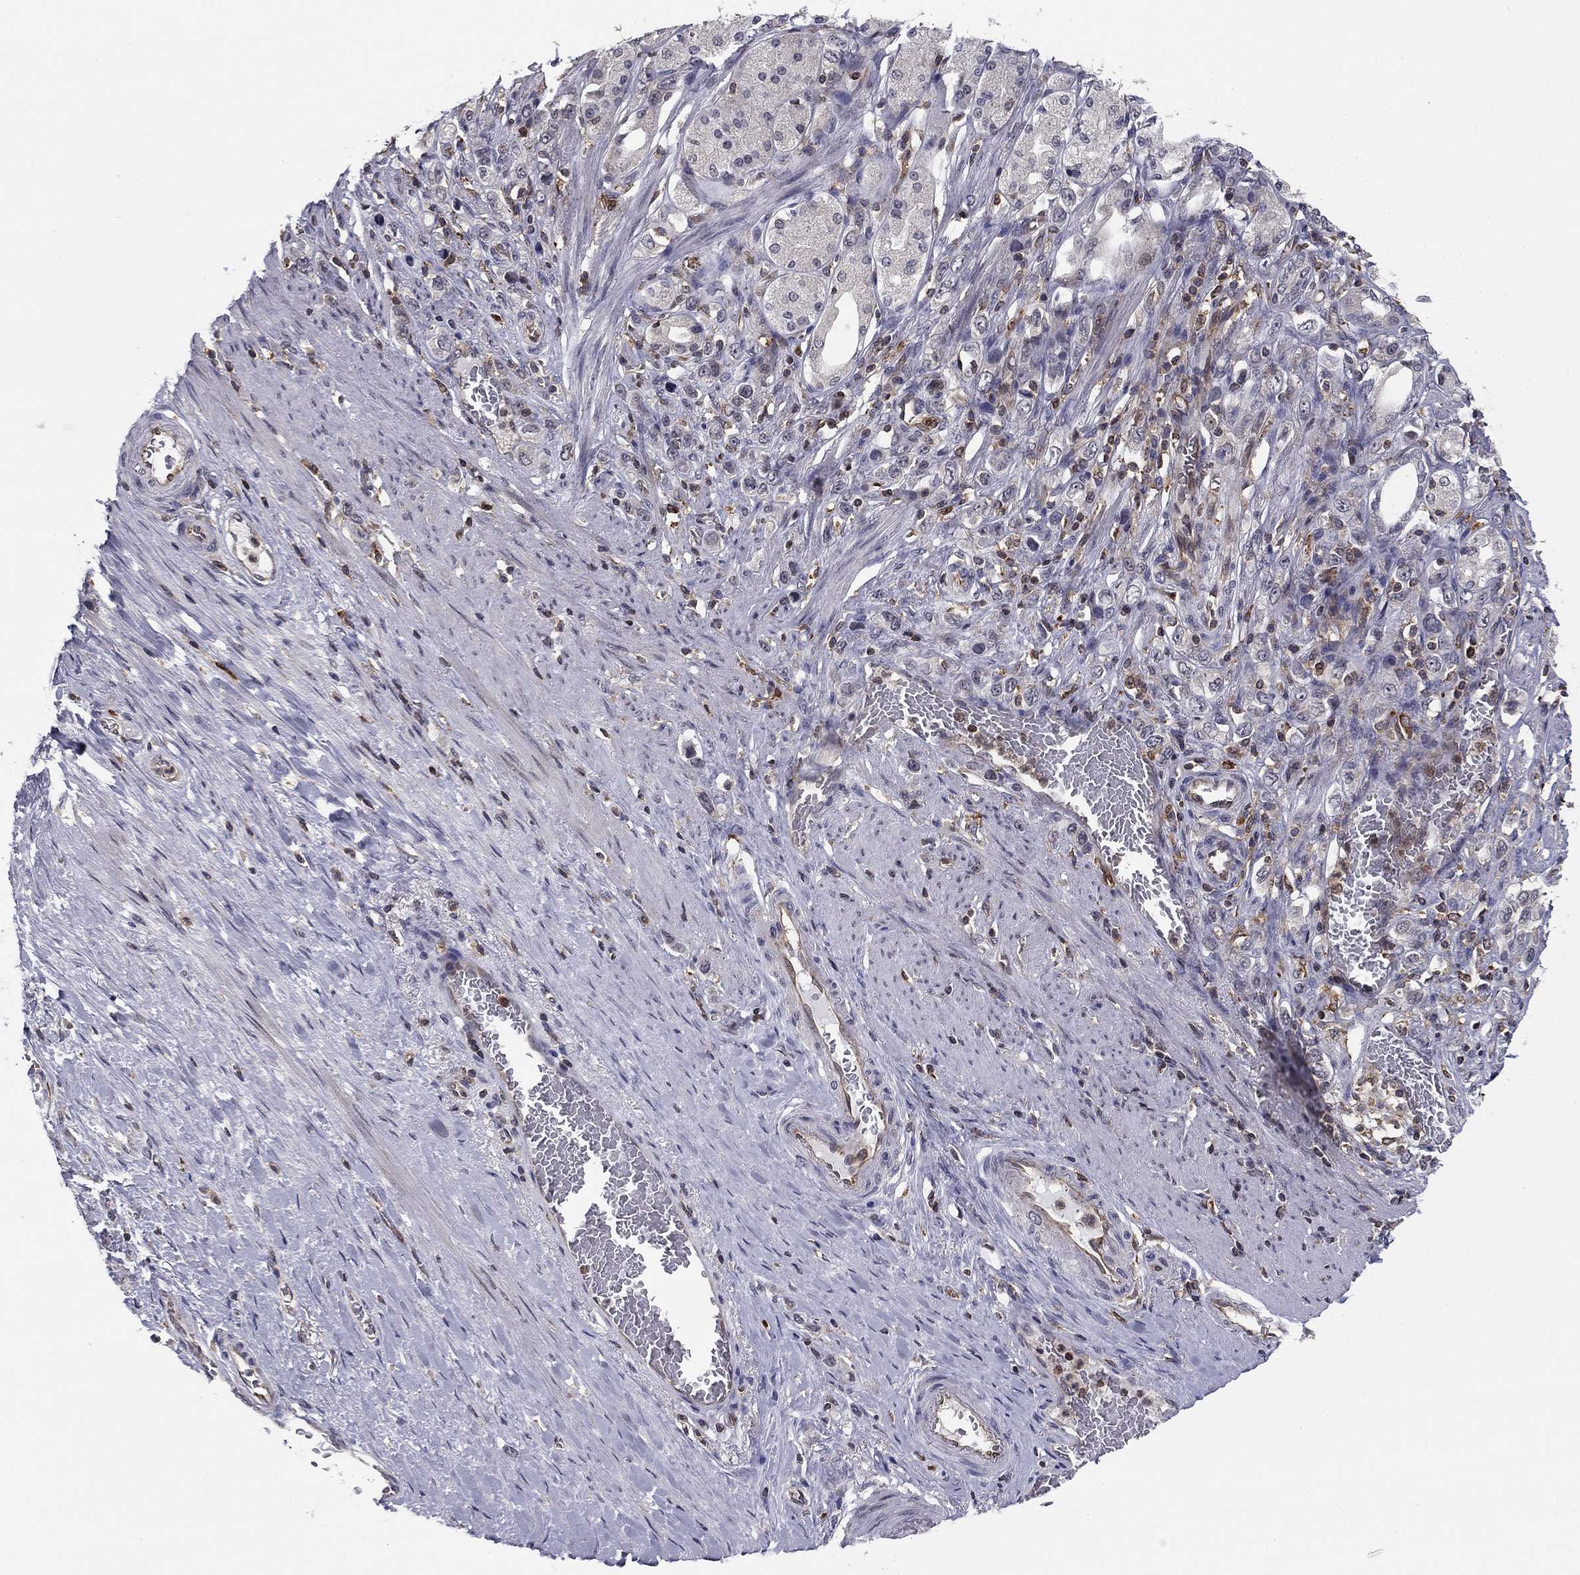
{"staining": {"intensity": "negative", "quantity": "none", "location": "none"}, "tissue": "stomach cancer", "cell_type": "Tumor cells", "image_type": "cancer", "snomed": [{"axis": "morphology", "description": "Normal tissue, NOS"}, {"axis": "morphology", "description": "Adenocarcinoma, NOS"}, {"axis": "morphology", "description": "Adenocarcinoma, High grade"}, {"axis": "topography", "description": "Stomach, upper"}, {"axis": "topography", "description": "Stomach"}], "caption": "Immunohistochemical staining of human stomach adenocarcinoma reveals no significant positivity in tumor cells. The staining was performed using DAB (3,3'-diaminobenzidine) to visualize the protein expression in brown, while the nuclei were stained in blue with hematoxylin (Magnification: 20x).", "gene": "PLCB2", "patient": {"sex": "female", "age": 65}}